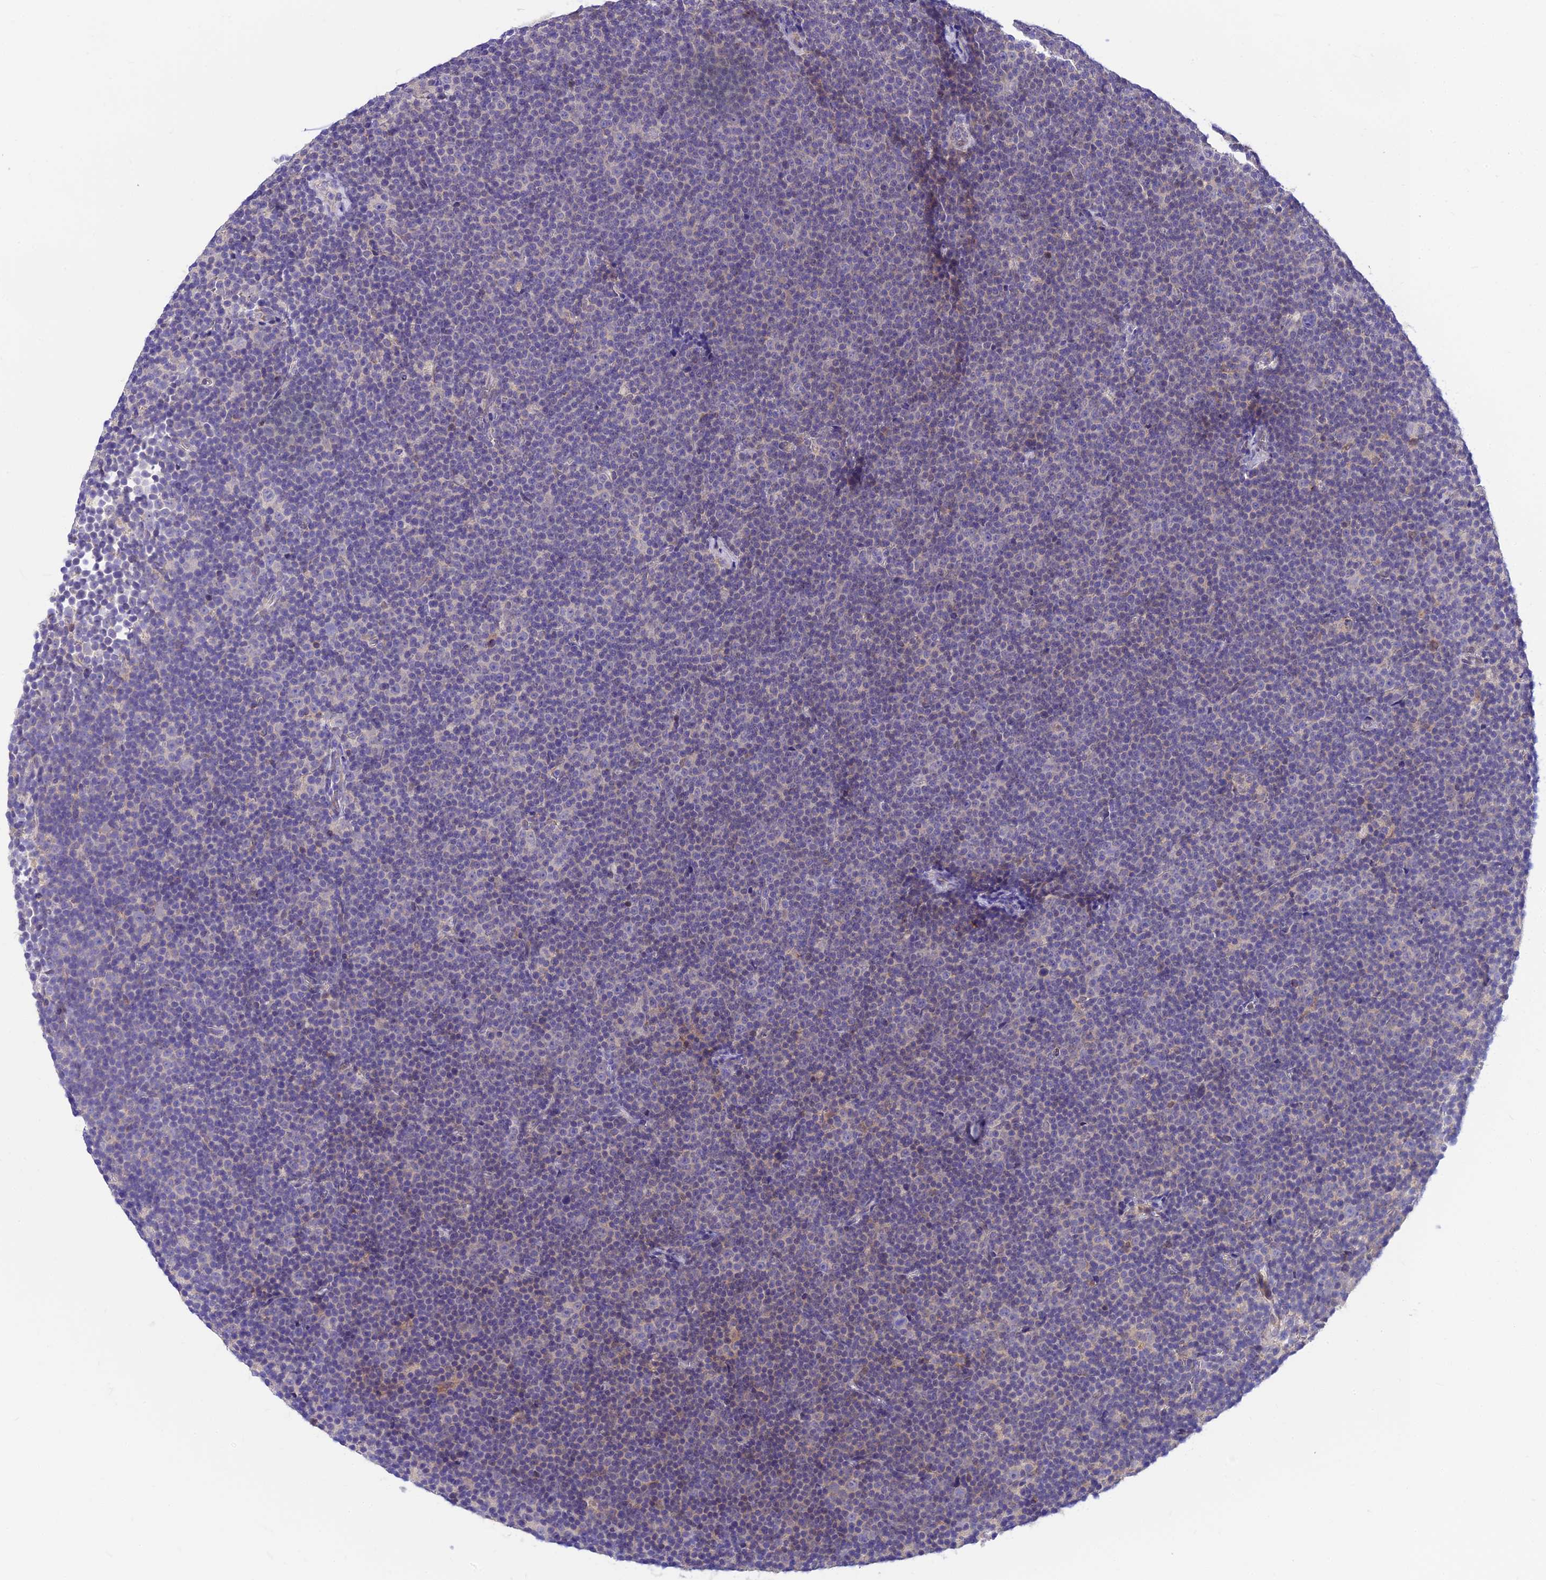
{"staining": {"intensity": "negative", "quantity": "none", "location": "none"}, "tissue": "lymphoma", "cell_type": "Tumor cells", "image_type": "cancer", "snomed": [{"axis": "morphology", "description": "Malignant lymphoma, non-Hodgkin's type, Low grade"}, {"axis": "topography", "description": "Lymph node"}], "caption": "Image shows no significant protein staining in tumor cells of low-grade malignant lymphoma, non-Hodgkin's type. Nuclei are stained in blue.", "gene": "C6orf132", "patient": {"sex": "female", "age": 67}}